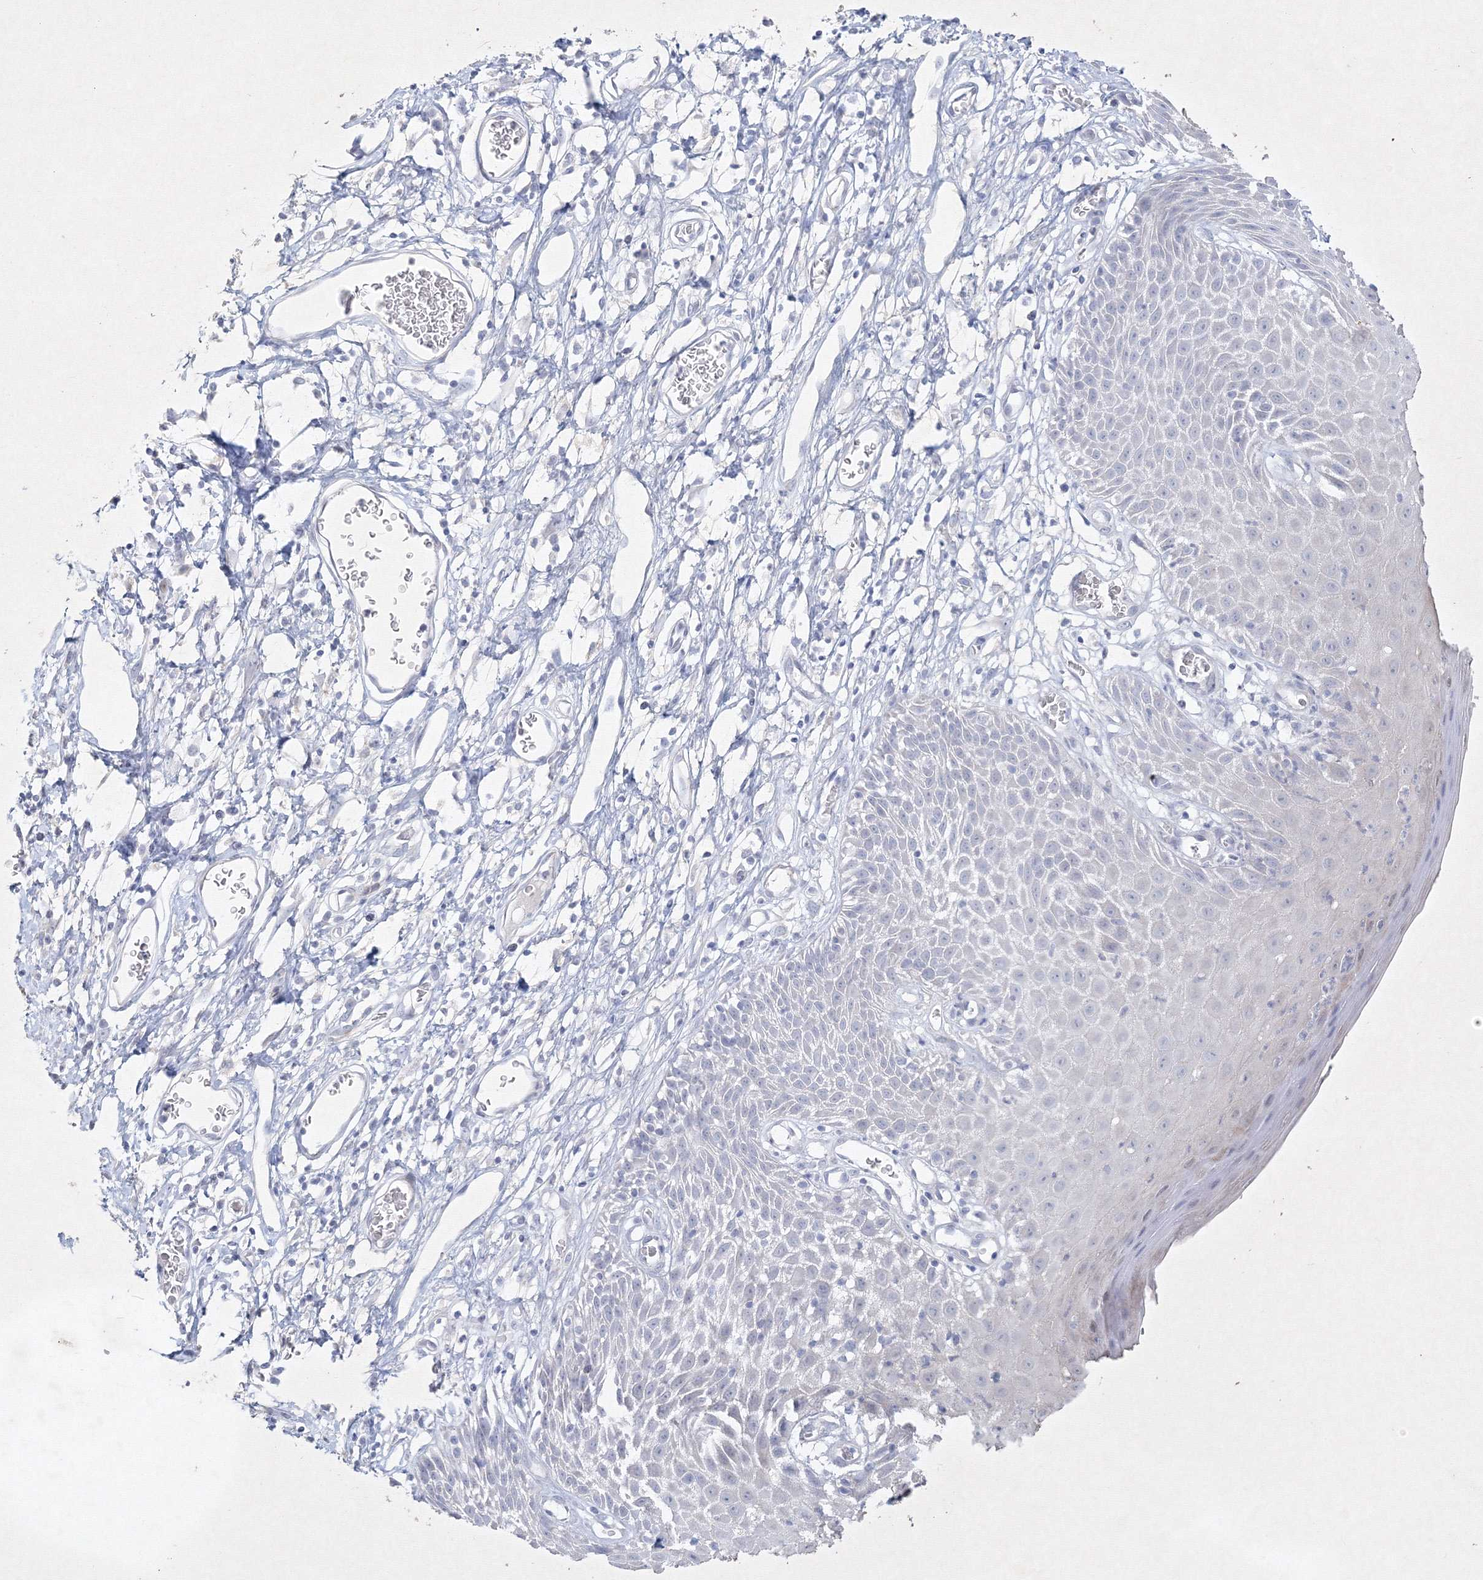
{"staining": {"intensity": "weak", "quantity": "<25%", "location": "cytoplasmic/membranous"}, "tissue": "skin", "cell_type": "Epidermal cells", "image_type": "normal", "snomed": [{"axis": "morphology", "description": "Normal tissue, NOS"}, {"axis": "topography", "description": "Vulva"}], "caption": "There is no significant positivity in epidermal cells of skin. (Brightfield microscopy of DAB IHC at high magnification).", "gene": "CXXC4", "patient": {"sex": "female", "age": 68}}